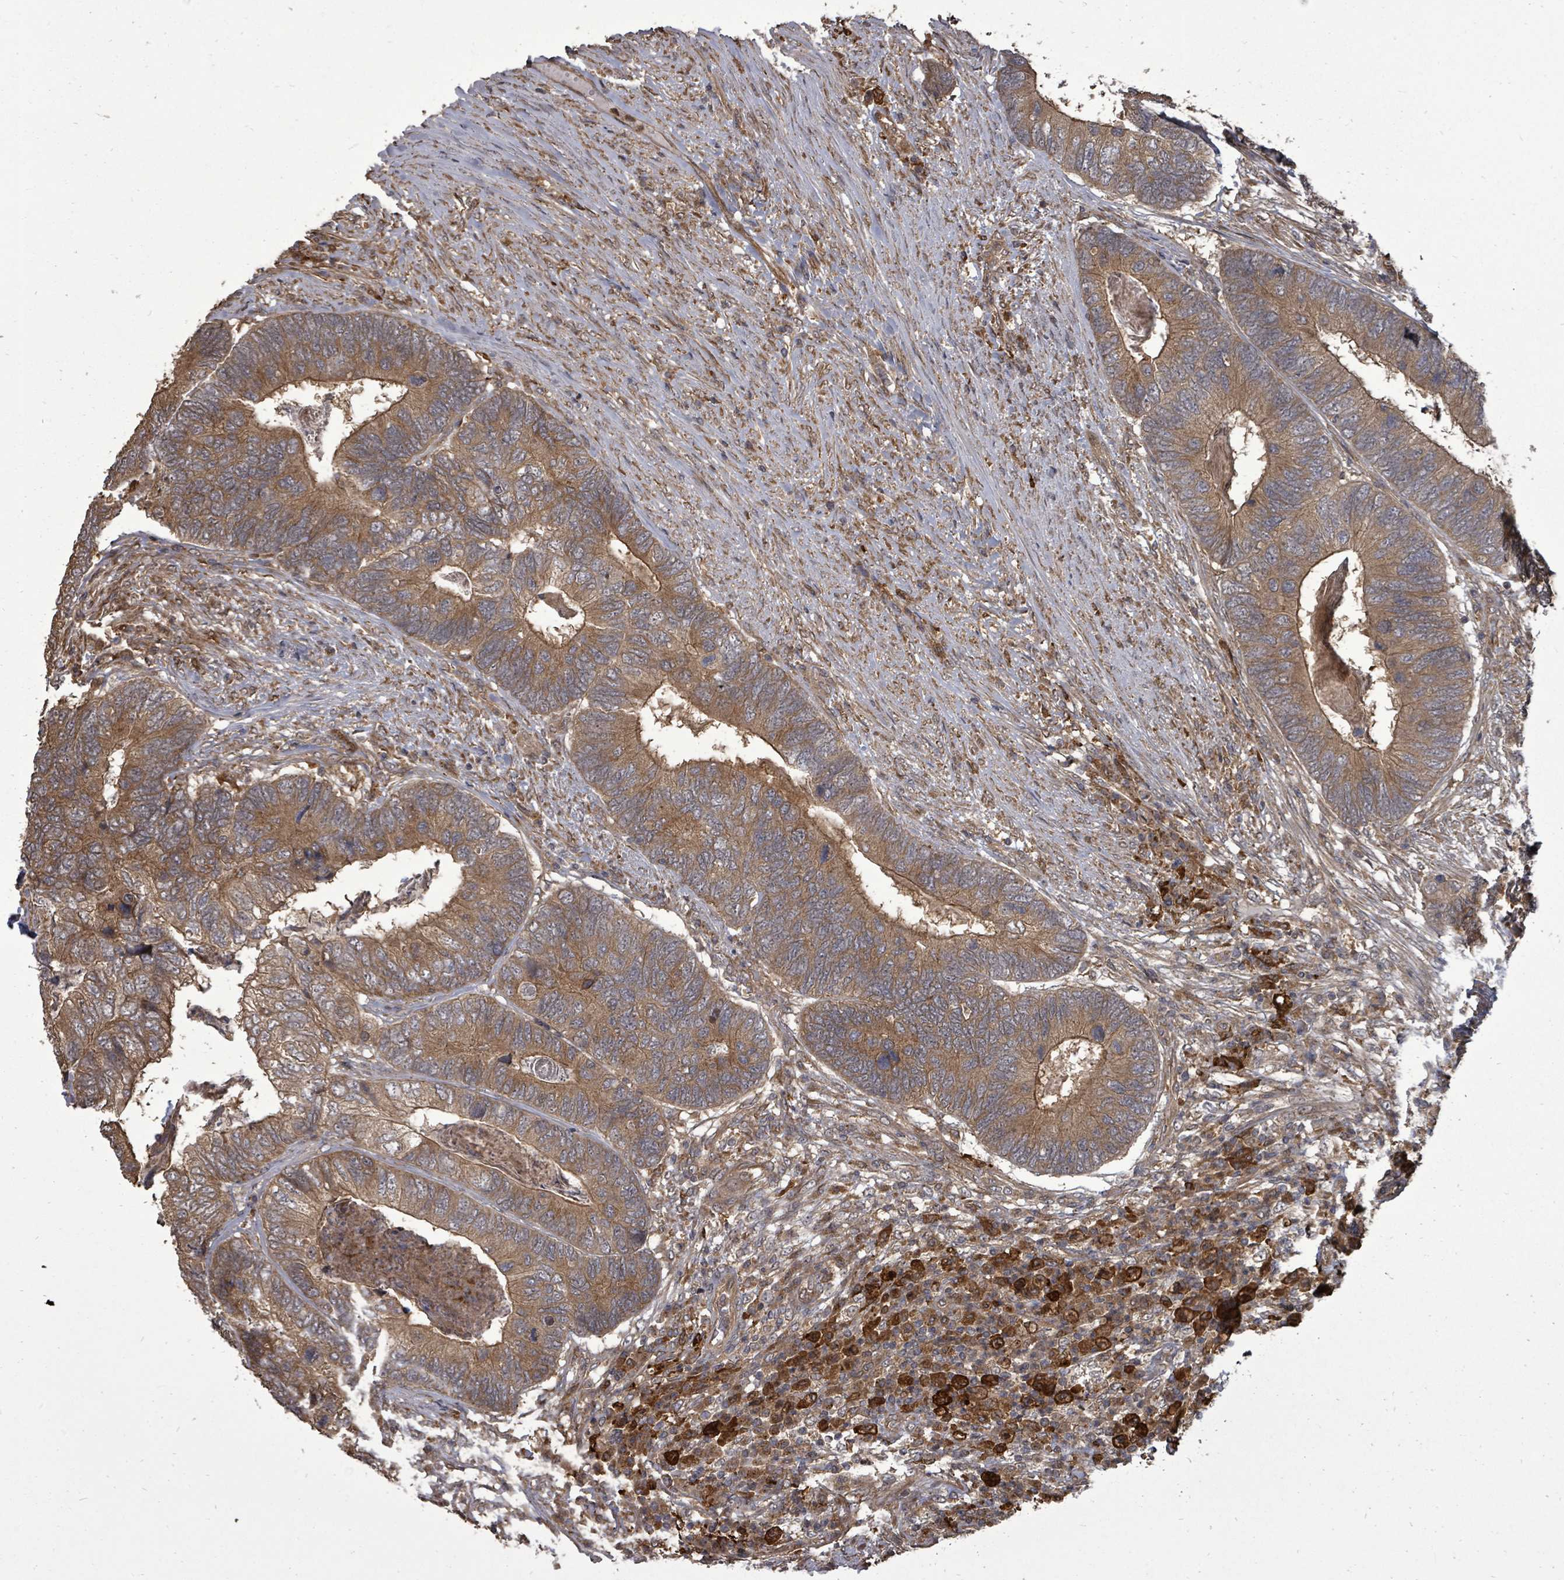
{"staining": {"intensity": "moderate", "quantity": ">75%", "location": "cytoplasmic/membranous"}, "tissue": "colorectal cancer", "cell_type": "Tumor cells", "image_type": "cancer", "snomed": [{"axis": "morphology", "description": "Adenocarcinoma, NOS"}, {"axis": "topography", "description": "Colon"}], "caption": "Immunohistochemical staining of colorectal adenocarcinoma shows medium levels of moderate cytoplasmic/membranous protein expression in approximately >75% of tumor cells. (DAB (3,3'-diaminobenzidine) = brown stain, brightfield microscopy at high magnification).", "gene": "EIF3C", "patient": {"sex": "female", "age": 67}}